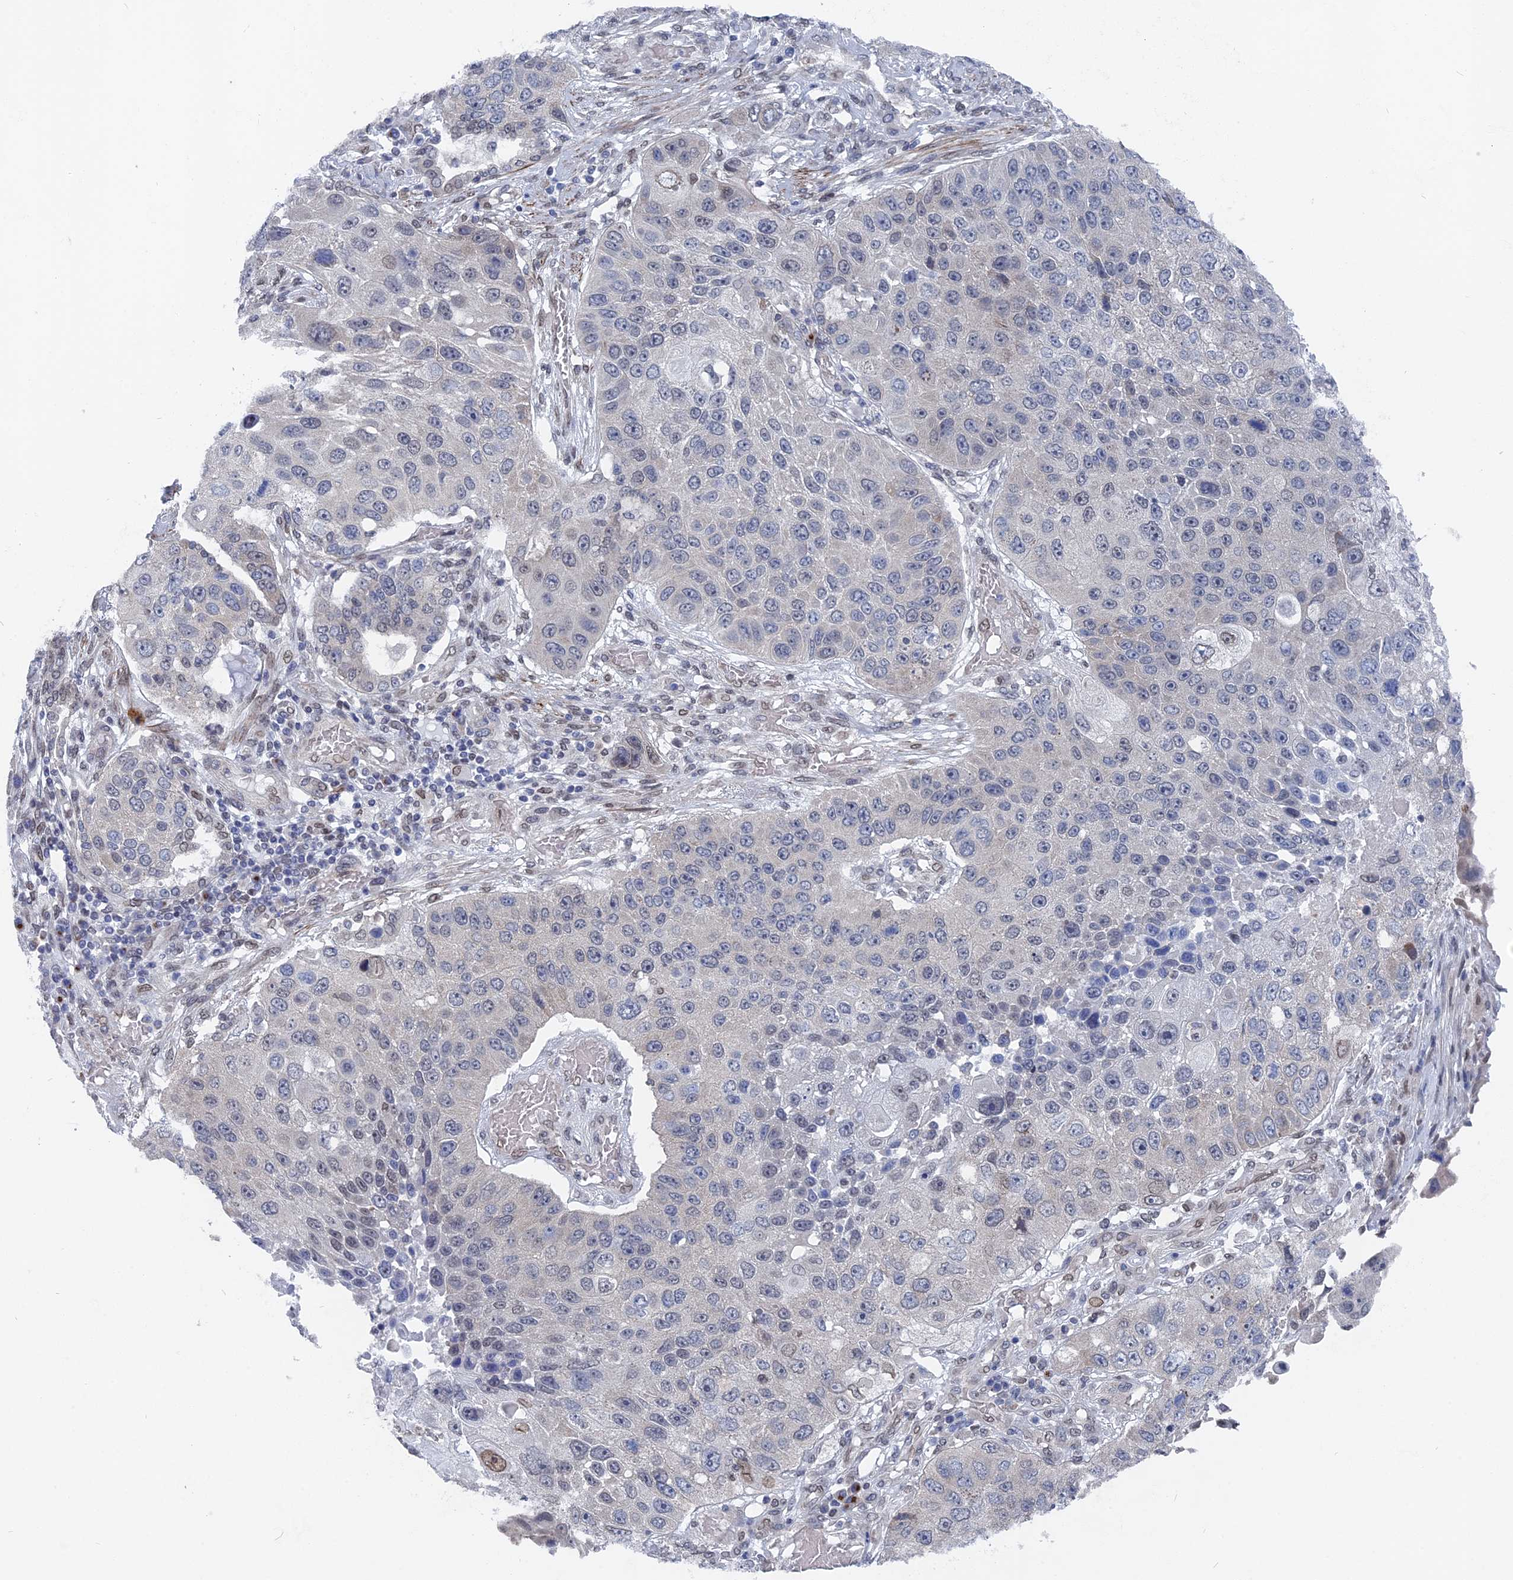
{"staining": {"intensity": "negative", "quantity": "none", "location": "none"}, "tissue": "lung cancer", "cell_type": "Tumor cells", "image_type": "cancer", "snomed": [{"axis": "morphology", "description": "Squamous cell carcinoma, NOS"}, {"axis": "topography", "description": "Lung"}], "caption": "Immunohistochemistry histopathology image of neoplastic tissue: human lung cancer stained with DAB (3,3'-diaminobenzidine) displays no significant protein positivity in tumor cells.", "gene": "MTRF1", "patient": {"sex": "male", "age": 61}}